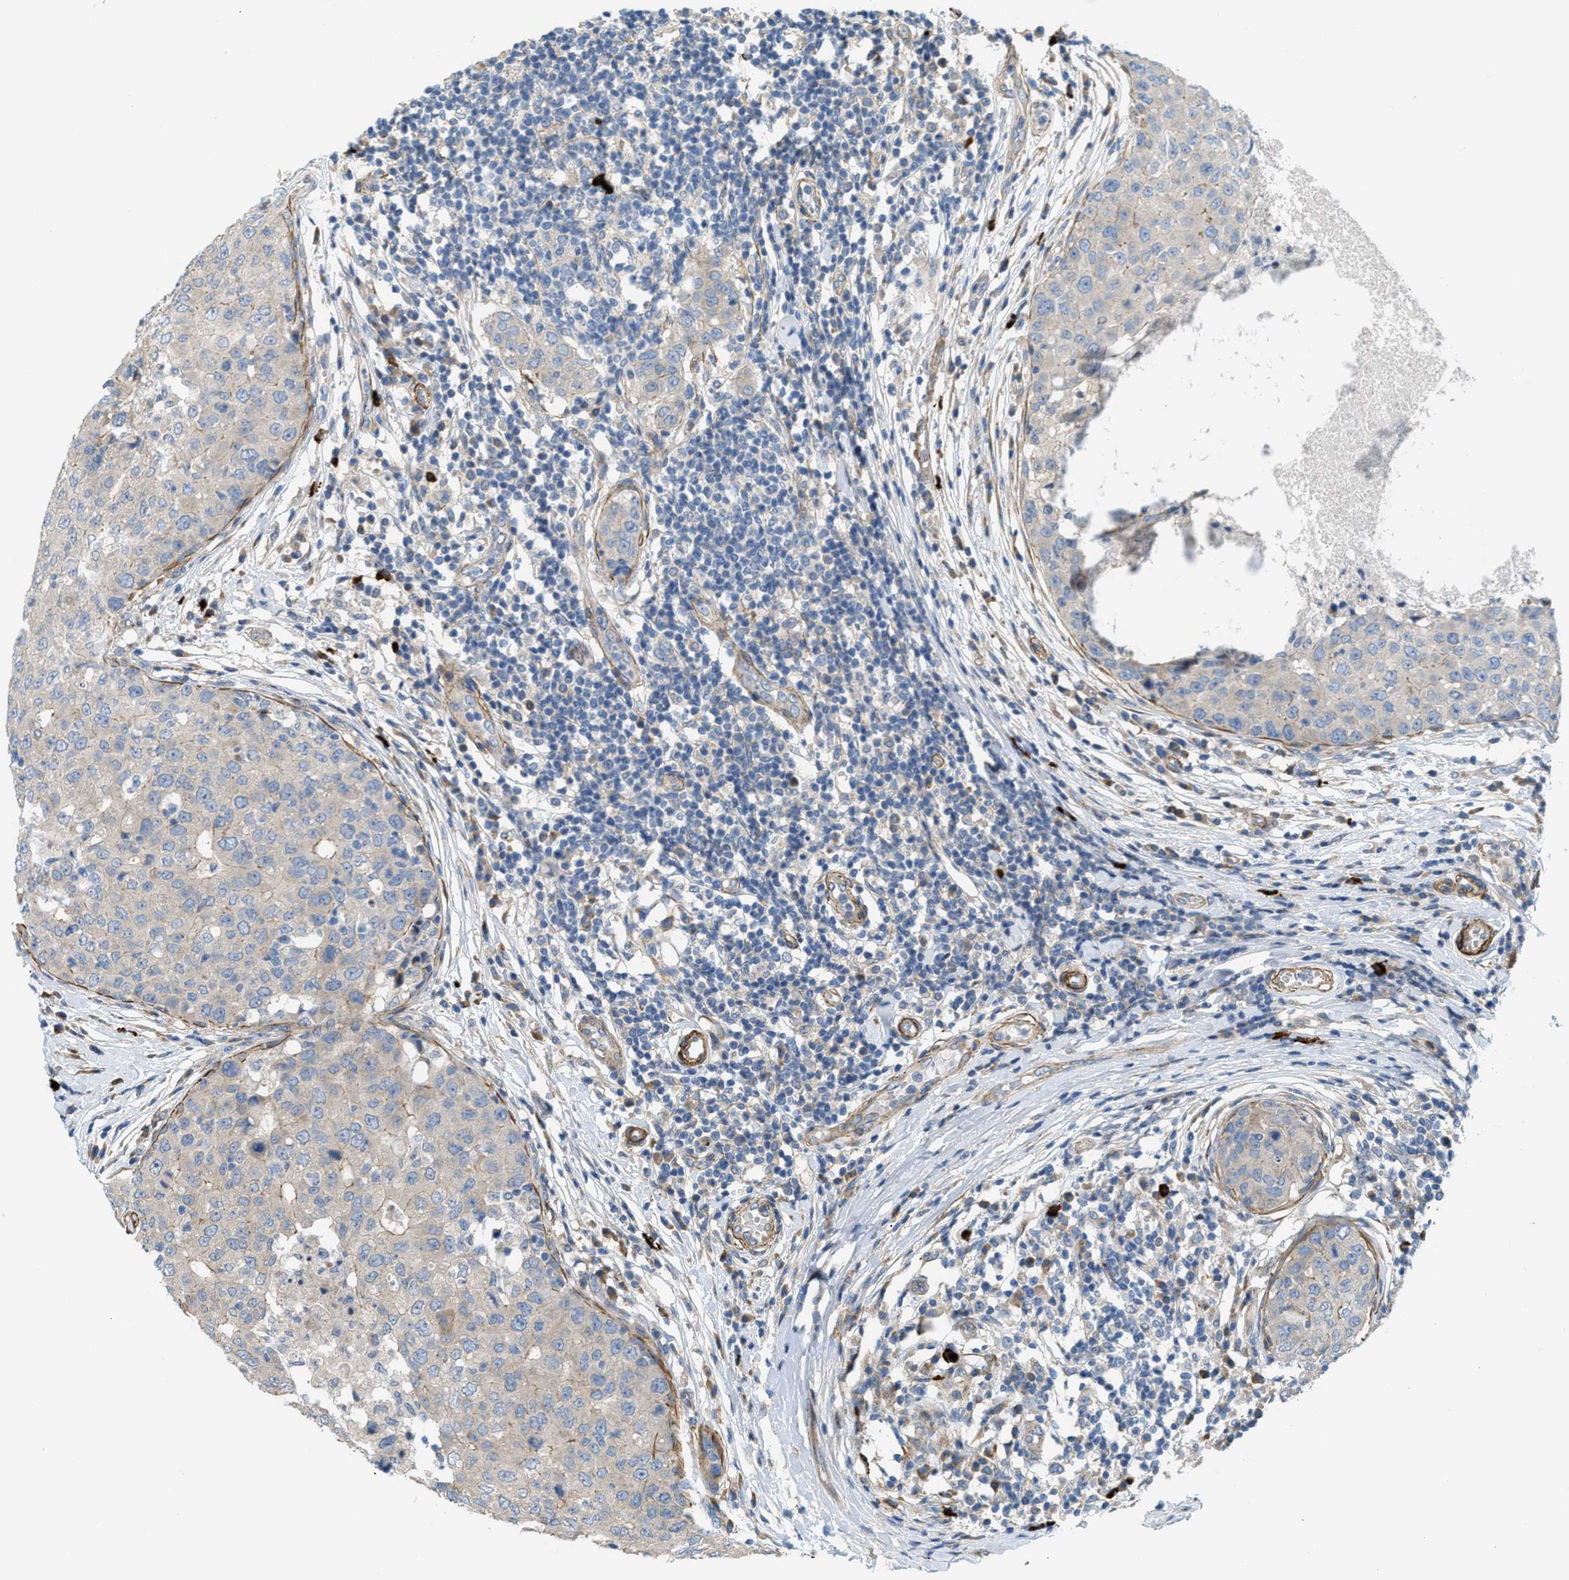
{"staining": {"intensity": "weak", "quantity": "<25%", "location": "cytoplasmic/membranous"}, "tissue": "breast cancer", "cell_type": "Tumor cells", "image_type": "cancer", "snomed": [{"axis": "morphology", "description": "Duct carcinoma"}, {"axis": "topography", "description": "Breast"}], "caption": "The IHC photomicrograph has no significant positivity in tumor cells of invasive ductal carcinoma (breast) tissue.", "gene": "BMPR1A", "patient": {"sex": "female", "age": 27}}